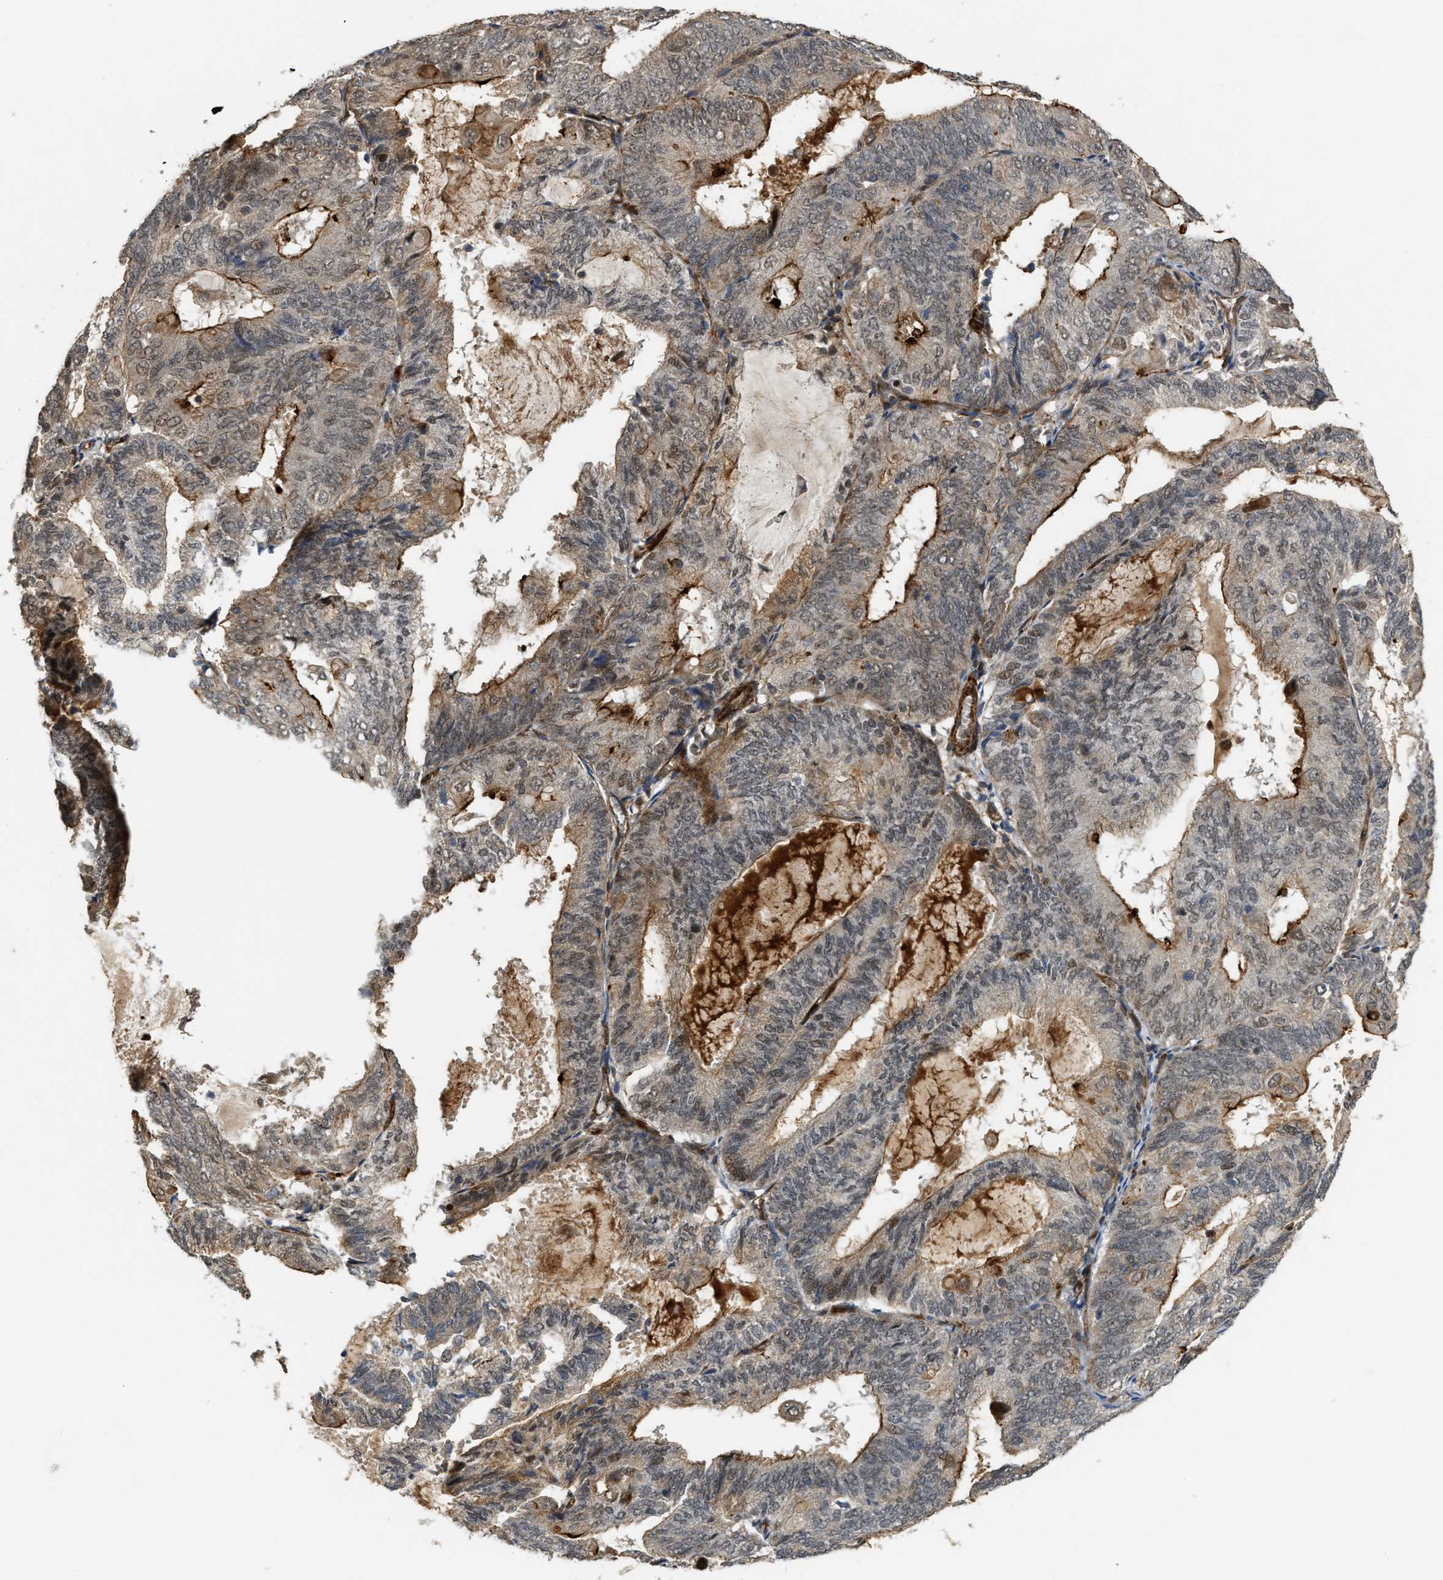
{"staining": {"intensity": "moderate", "quantity": "25%-75%", "location": "cytoplasmic/membranous,nuclear"}, "tissue": "endometrial cancer", "cell_type": "Tumor cells", "image_type": "cancer", "snomed": [{"axis": "morphology", "description": "Adenocarcinoma, NOS"}, {"axis": "topography", "description": "Endometrium"}], "caption": "Tumor cells exhibit medium levels of moderate cytoplasmic/membranous and nuclear staining in approximately 25%-75% of cells in endometrial cancer.", "gene": "DPF2", "patient": {"sex": "female", "age": 81}}